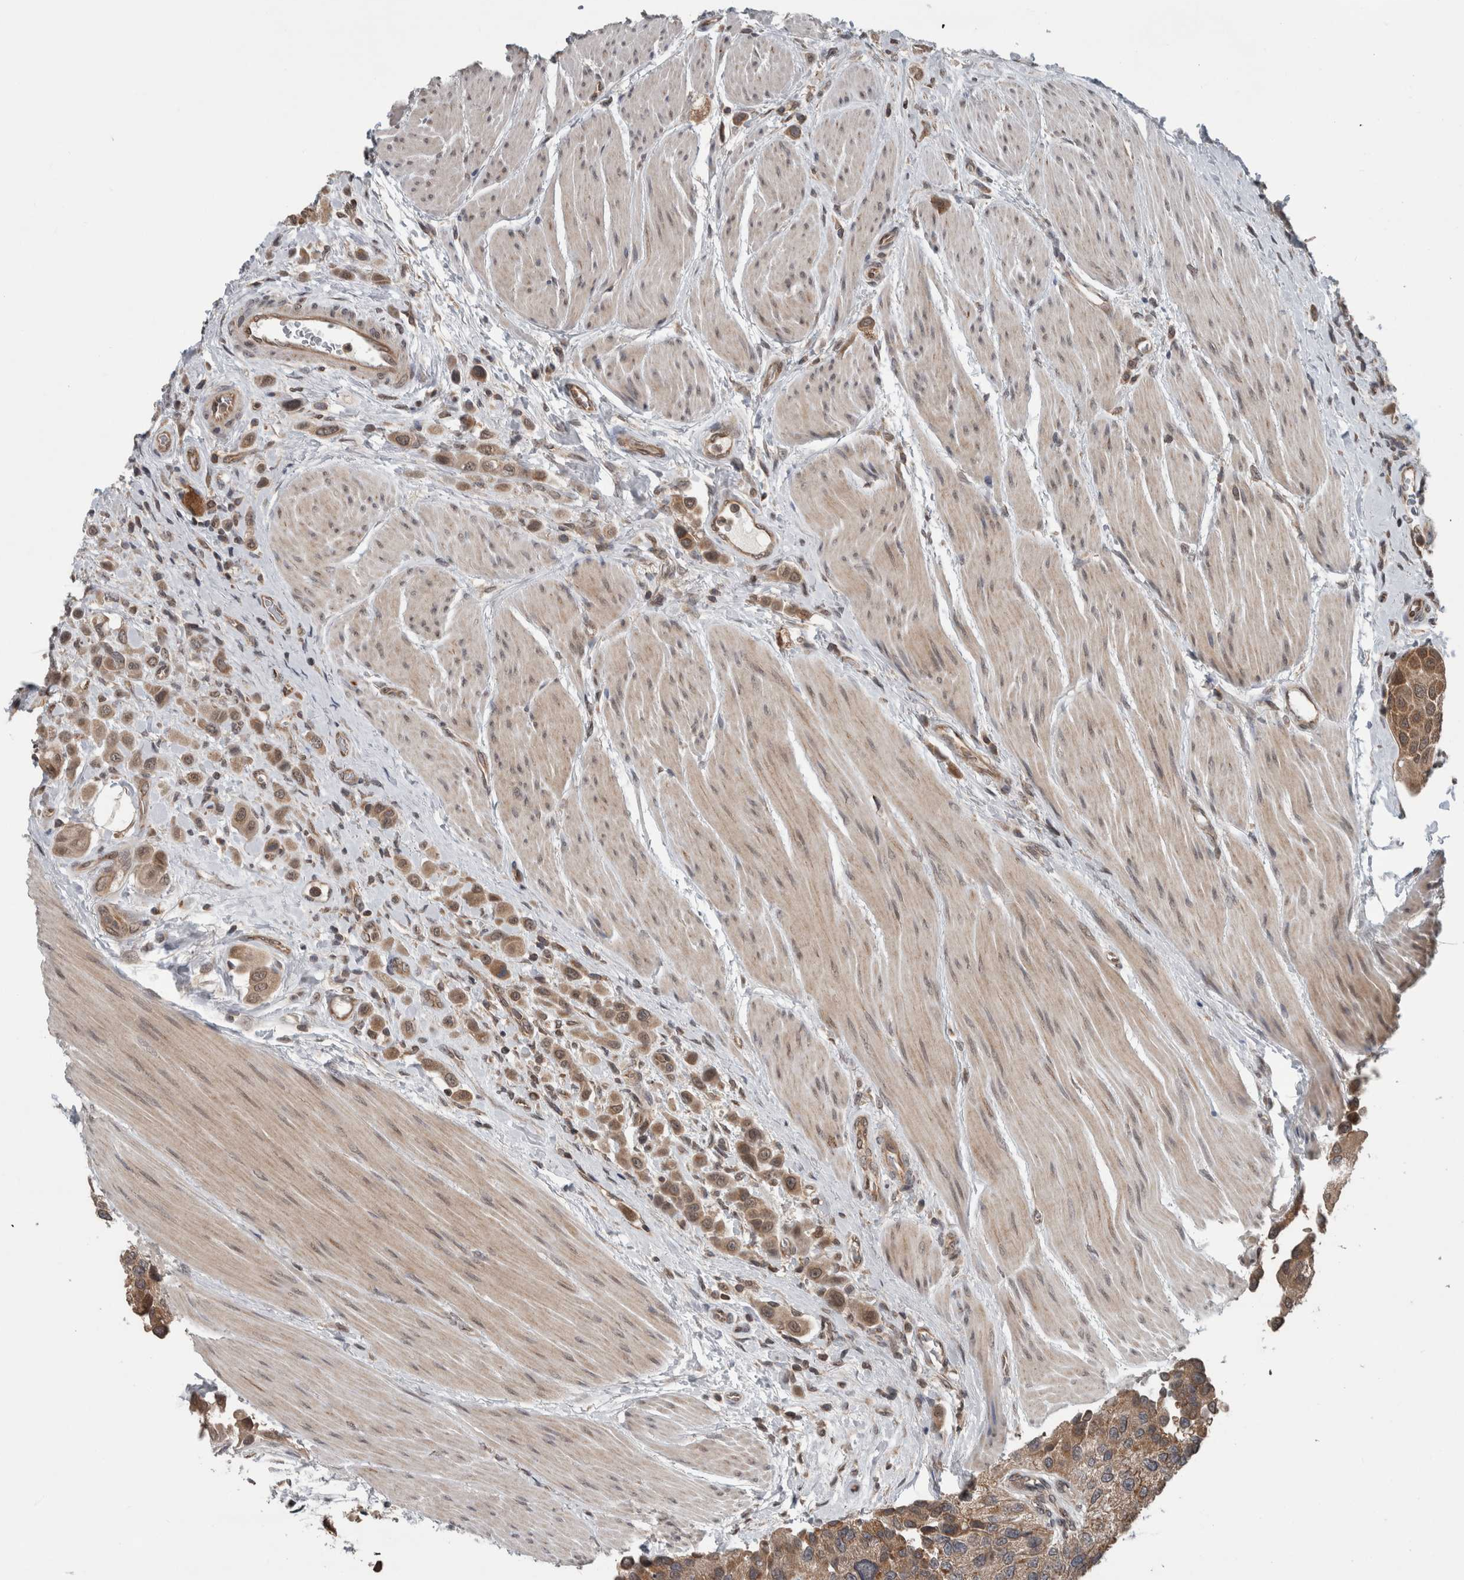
{"staining": {"intensity": "moderate", "quantity": ">75%", "location": "cytoplasmic/membranous"}, "tissue": "urothelial cancer", "cell_type": "Tumor cells", "image_type": "cancer", "snomed": [{"axis": "morphology", "description": "Urothelial carcinoma, High grade"}, {"axis": "topography", "description": "Urinary bladder"}], "caption": "High-power microscopy captured an IHC micrograph of urothelial carcinoma (high-grade), revealing moderate cytoplasmic/membranous staining in approximately >75% of tumor cells.", "gene": "ENY2", "patient": {"sex": "male", "age": 50}}